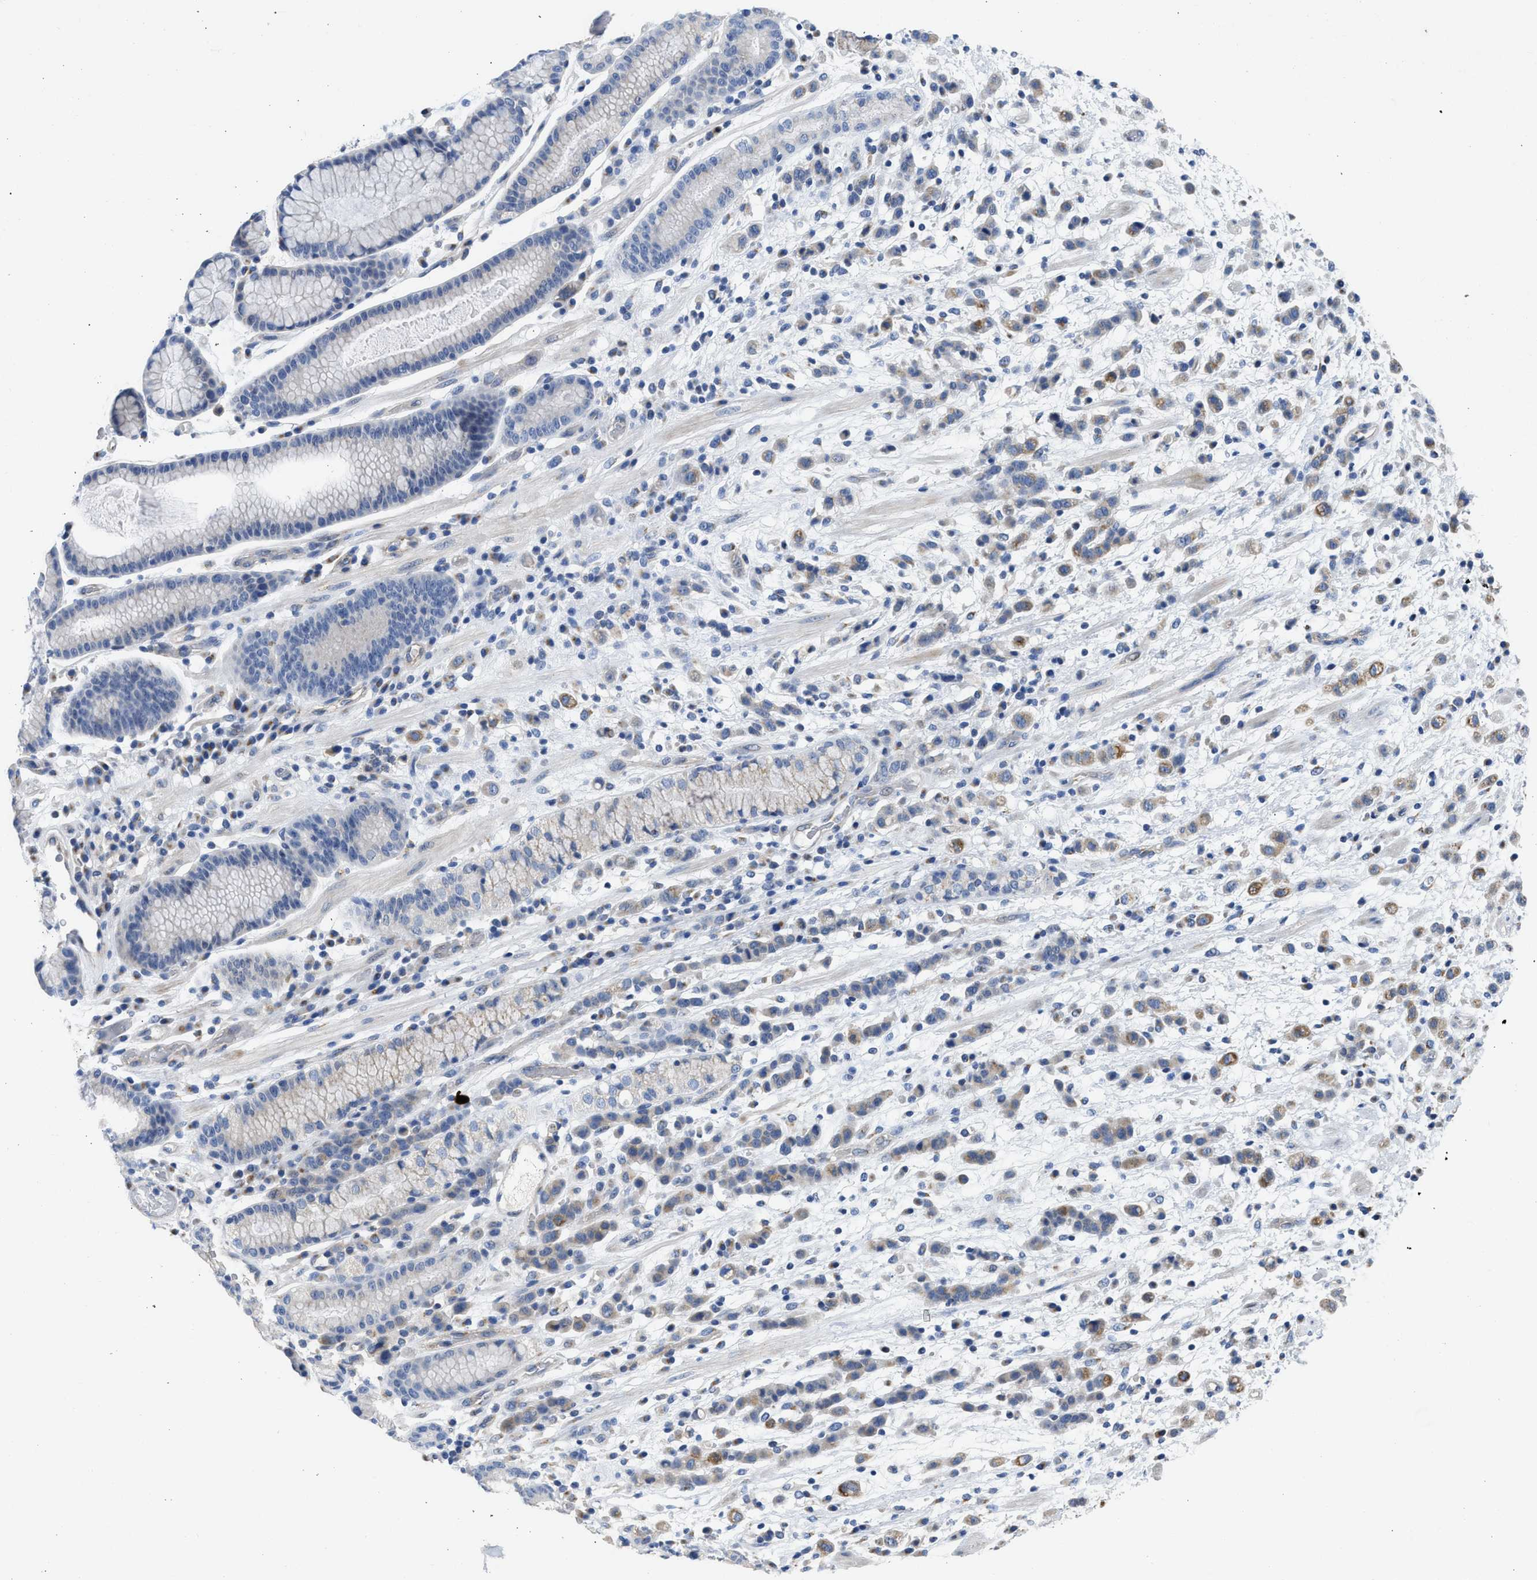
{"staining": {"intensity": "moderate", "quantity": "25%-75%", "location": "cytoplasmic/membranous"}, "tissue": "stomach cancer", "cell_type": "Tumor cells", "image_type": "cancer", "snomed": [{"axis": "morphology", "description": "Adenocarcinoma, NOS"}, {"axis": "topography", "description": "Stomach, lower"}], "caption": "Protein positivity by immunohistochemistry (IHC) displays moderate cytoplasmic/membranous staining in approximately 25%-75% of tumor cells in stomach cancer.", "gene": "IPO8", "patient": {"sex": "male", "age": 88}}